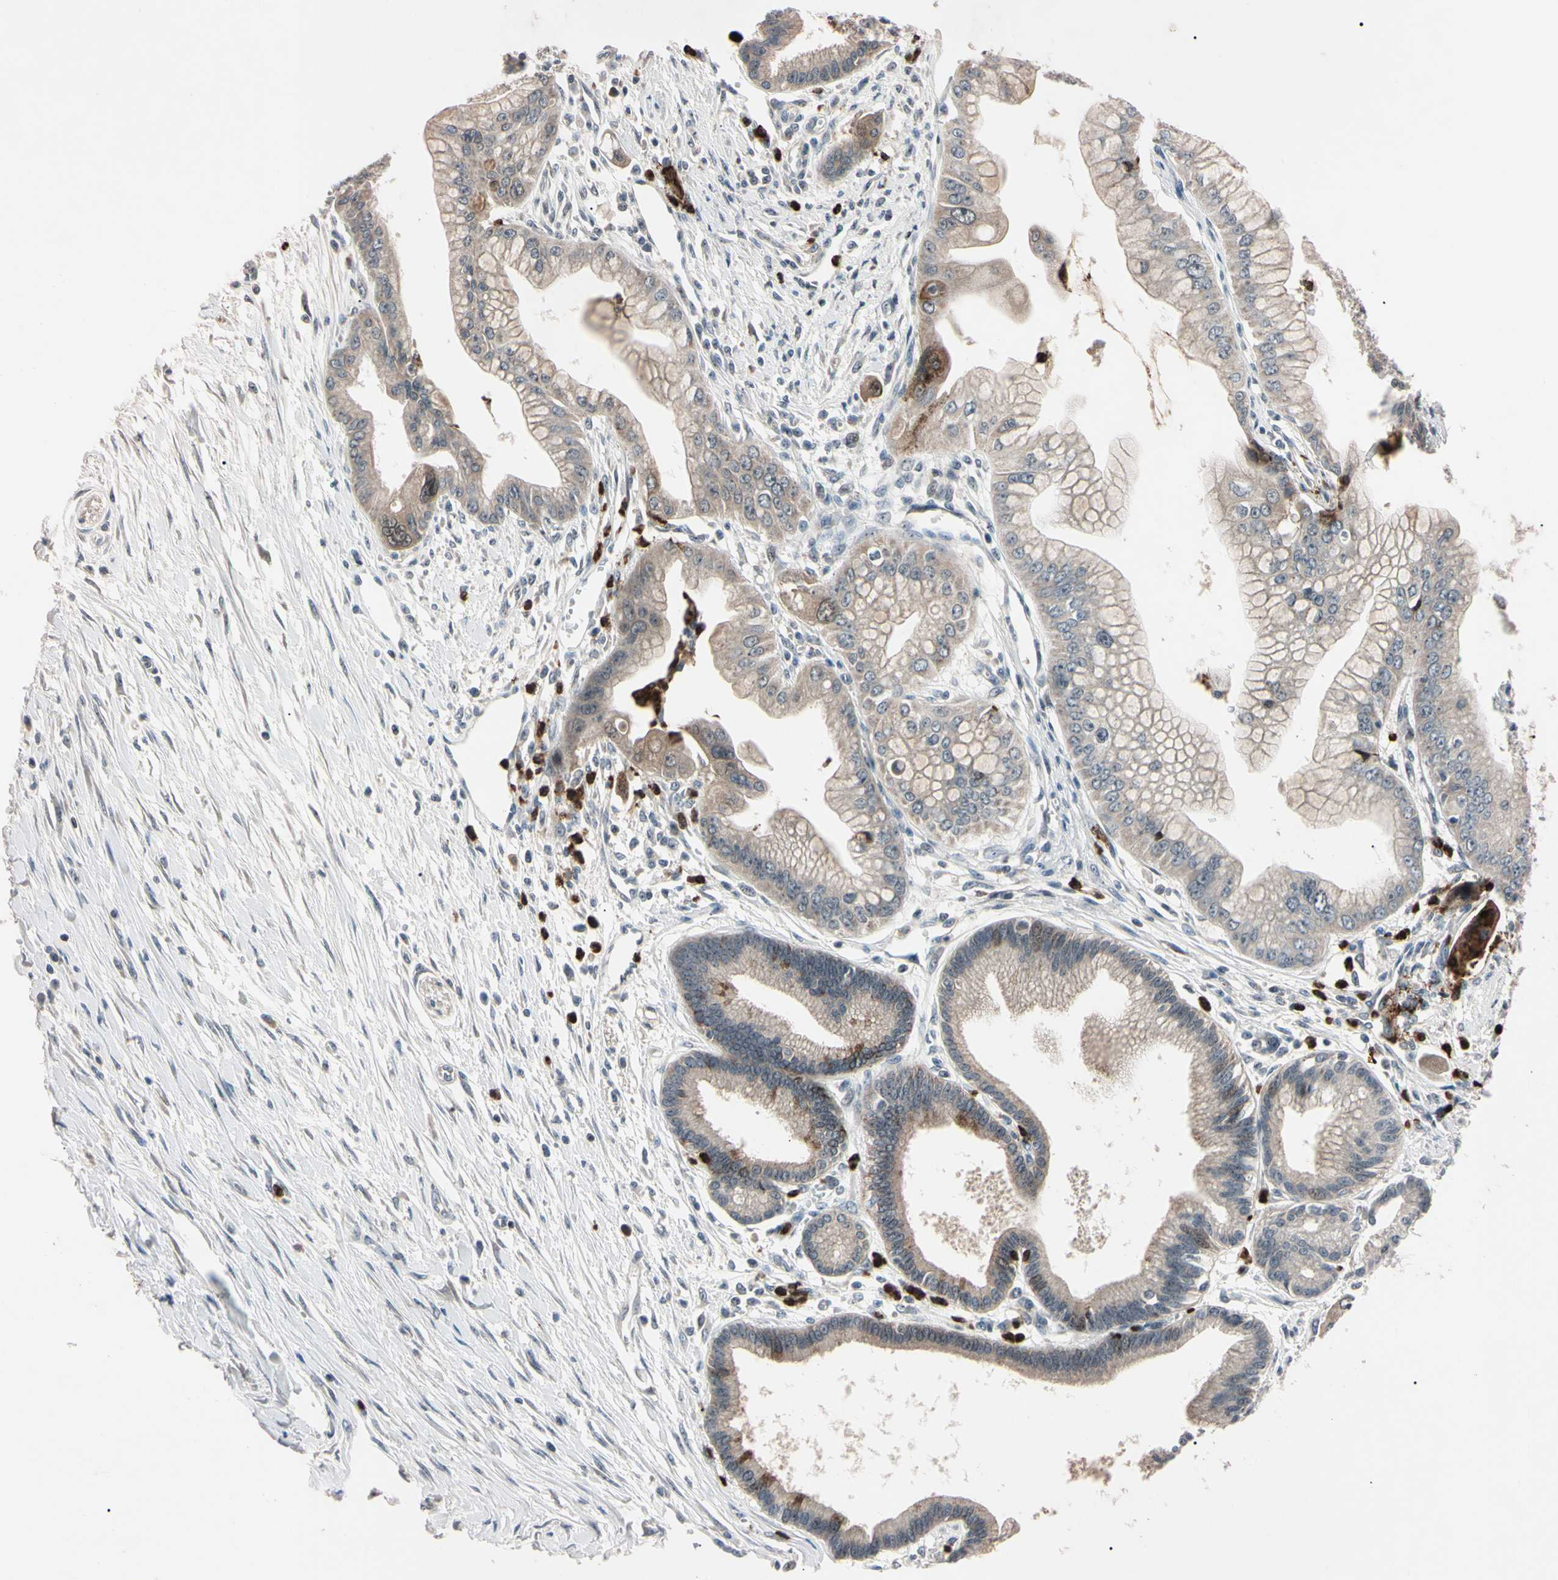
{"staining": {"intensity": "moderate", "quantity": "25%-75%", "location": "cytoplasmic/membranous"}, "tissue": "pancreatic cancer", "cell_type": "Tumor cells", "image_type": "cancer", "snomed": [{"axis": "morphology", "description": "Adenocarcinoma, NOS"}, {"axis": "topography", "description": "Pancreas"}], "caption": "Immunohistochemistry (IHC) image of neoplastic tissue: adenocarcinoma (pancreatic) stained using immunohistochemistry (IHC) exhibits medium levels of moderate protein expression localized specifically in the cytoplasmic/membranous of tumor cells, appearing as a cytoplasmic/membranous brown color.", "gene": "TRAF5", "patient": {"sex": "male", "age": 59}}